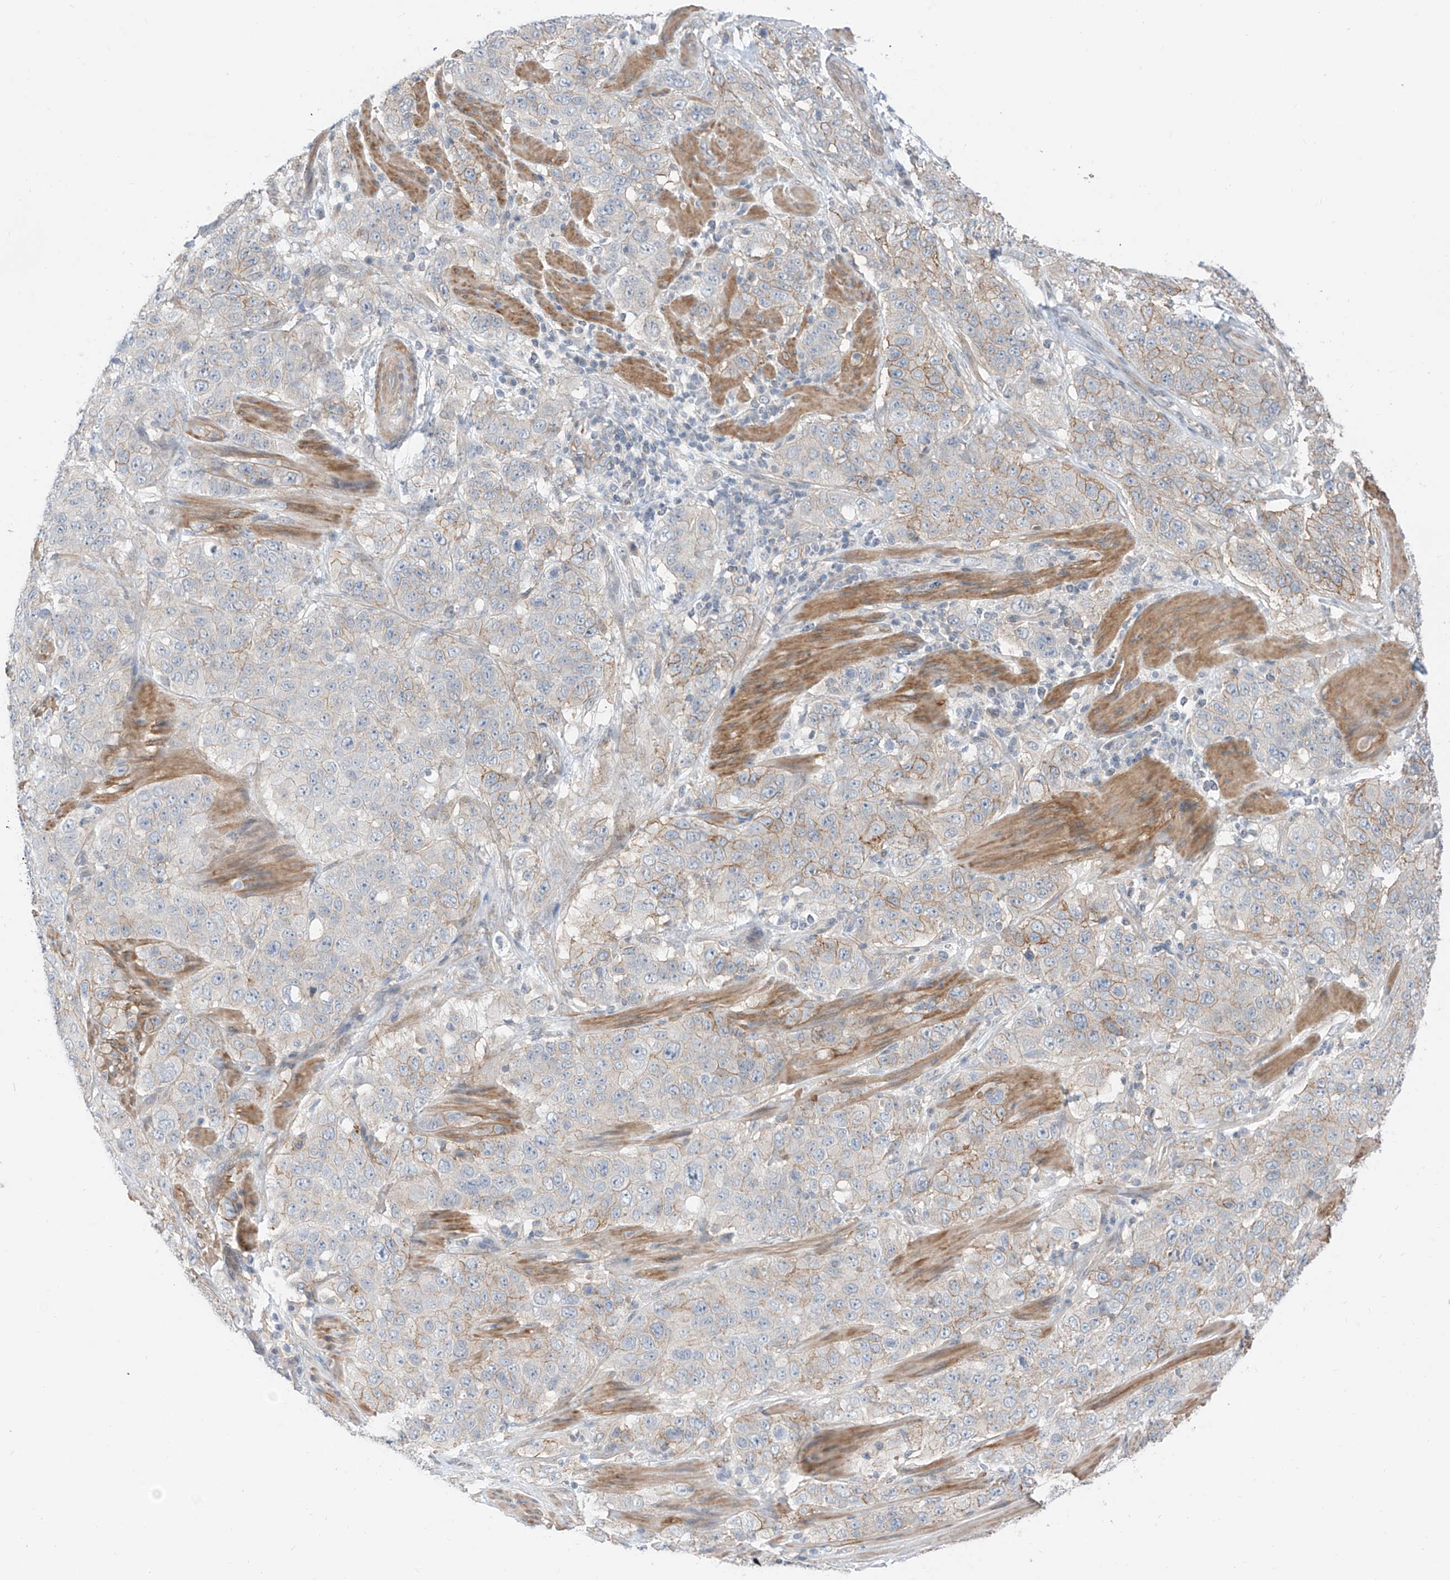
{"staining": {"intensity": "moderate", "quantity": "<25%", "location": "cytoplasmic/membranous"}, "tissue": "stomach cancer", "cell_type": "Tumor cells", "image_type": "cancer", "snomed": [{"axis": "morphology", "description": "Adenocarcinoma, NOS"}, {"axis": "topography", "description": "Stomach"}], "caption": "A low amount of moderate cytoplasmic/membranous expression is present in about <25% of tumor cells in stomach cancer tissue. The protein of interest is shown in brown color, while the nuclei are stained blue.", "gene": "ABLIM2", "patient": {"sex": "male", "age": 48}}